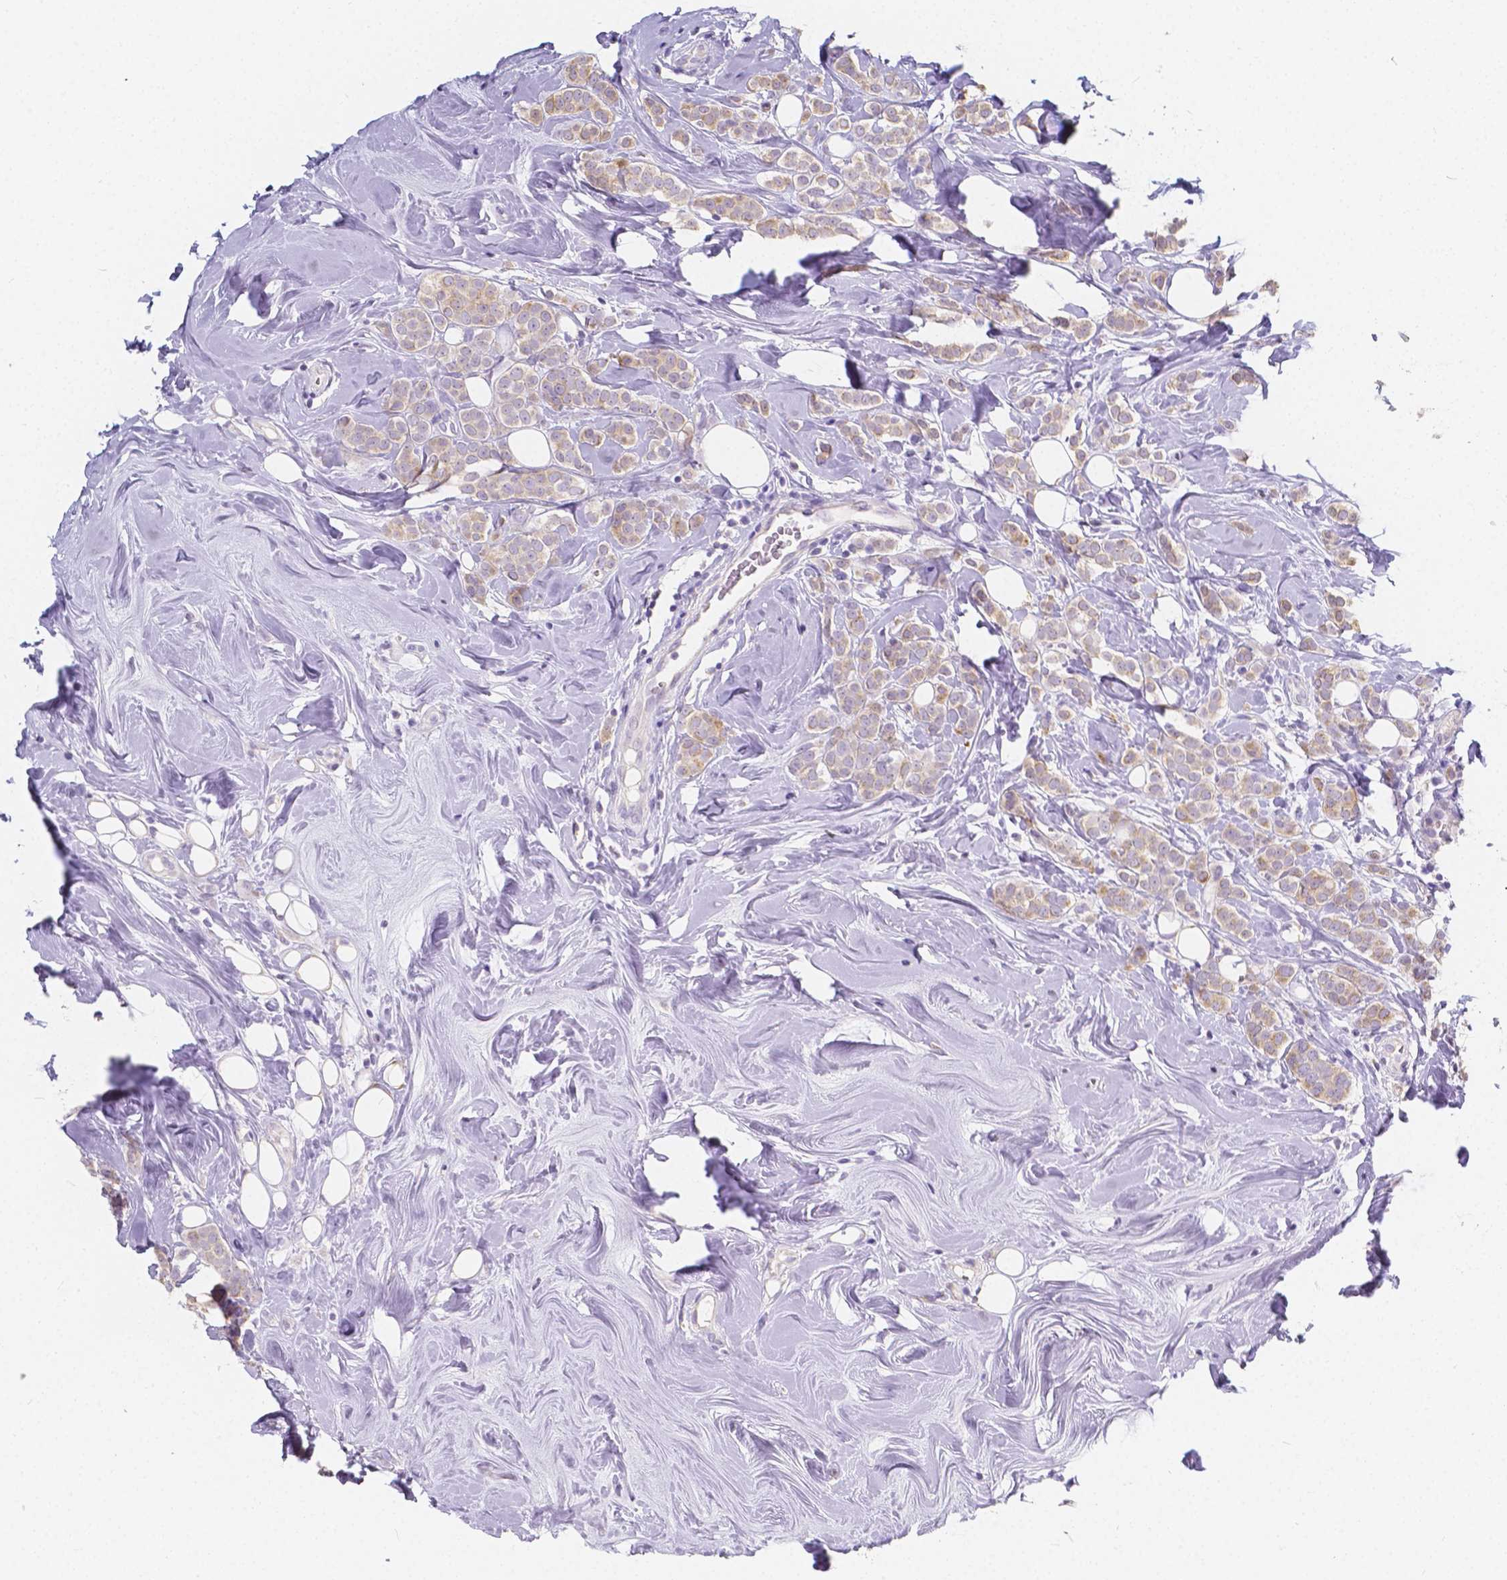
{"staining": {"intensity": "weak", "quantity": ">75%", "location": "cytoplasmic/membranous"}, "tissue": "breast cancer", "cell_type": "Tumor cells", "image_type": "cancer", "snomed": [{"axis": "morphology", "description": "Lobular carcinoma"}, {"axis": "topography", "description": "Breast"}], "caption": "Protein expression analysis of breast cancer exhibits weak cytoplasmic/membranous staining in about >75% of tumor cells.", "gene": "RNF186", "patient": {"sex": "female", "age": 49}}